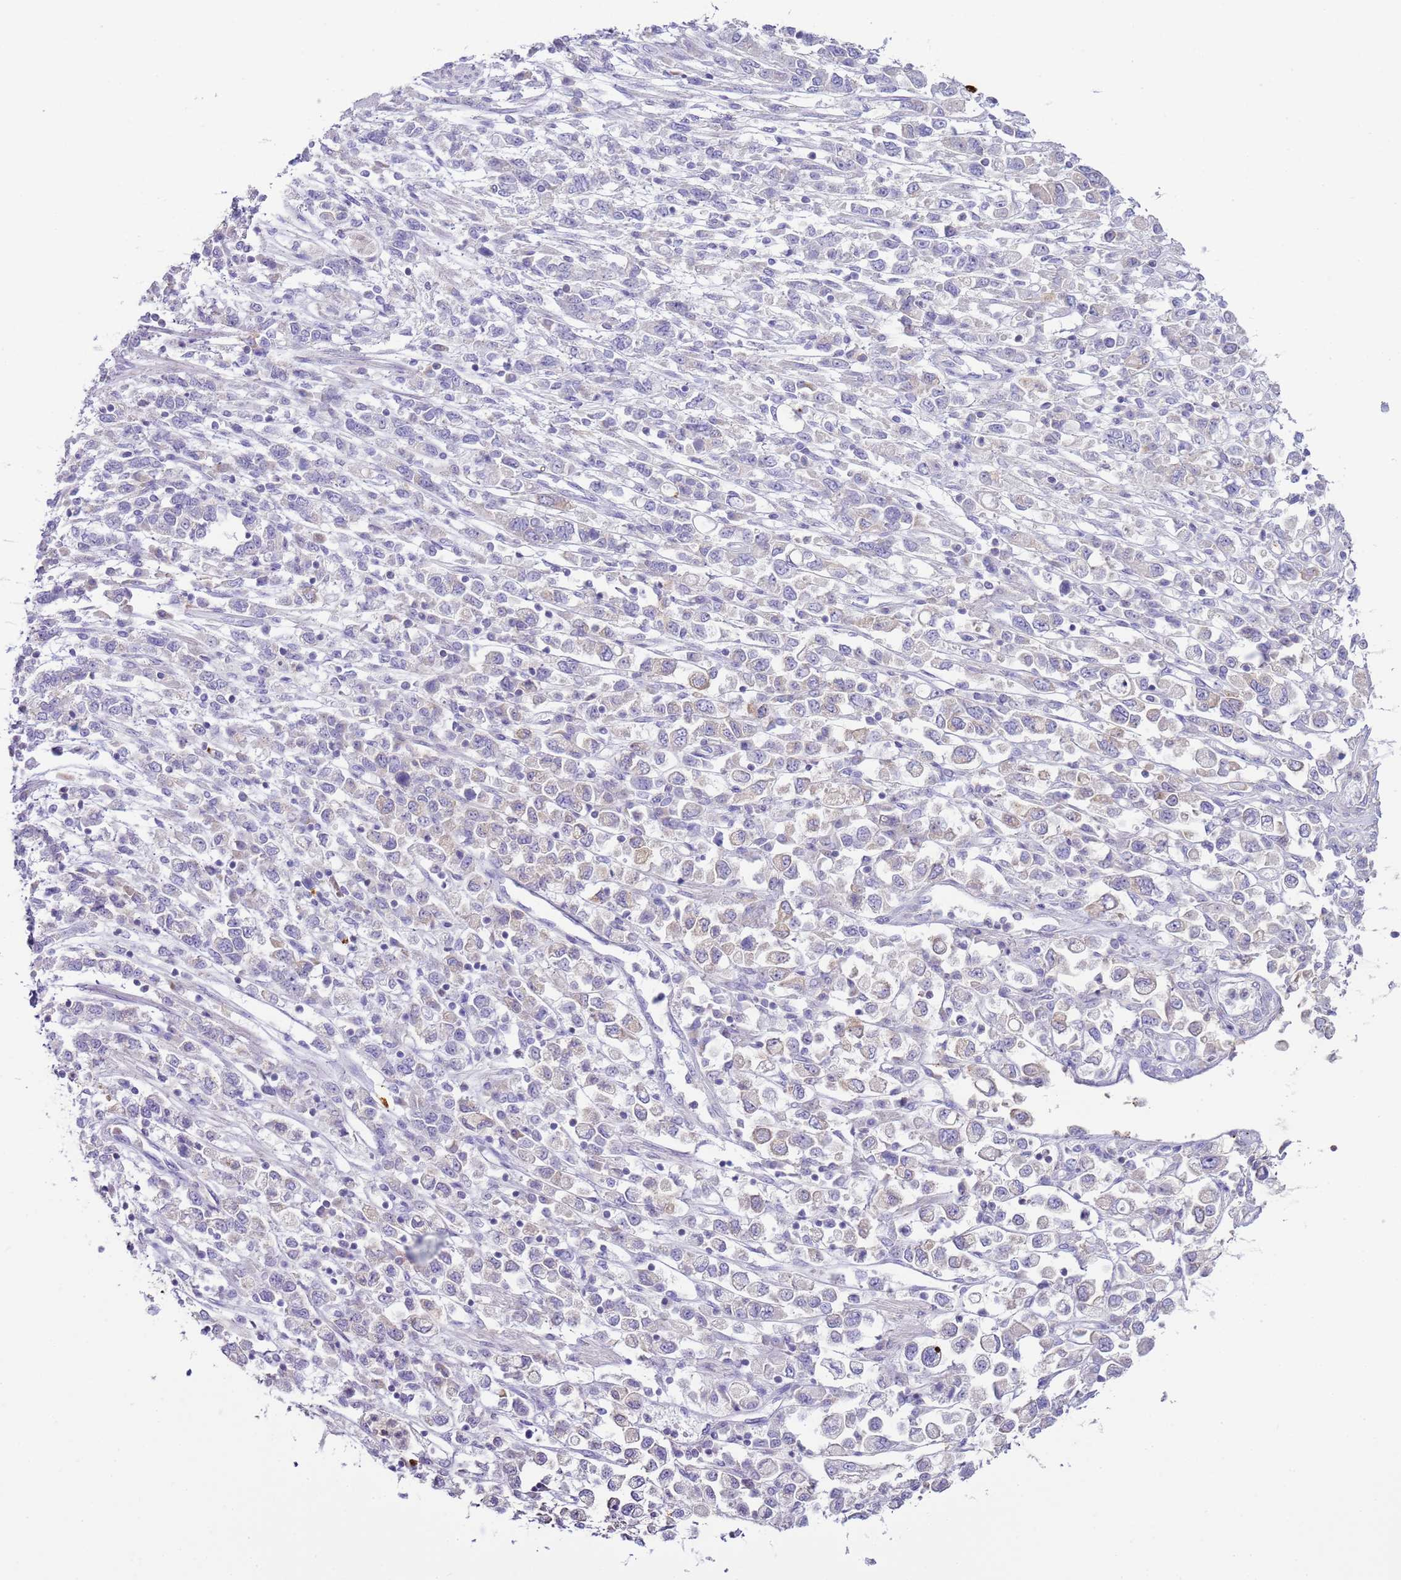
{"staining": {"intensity": "negative", "quantity": "none", "location": "none"}, "tissue": "stomach cancer", "cell_type": "Tumor cells", "image_type": "cancer", "snomed": [{"axis": "morphology", "description": "Adenocarcinoma, NOS"}, {"axis": "topography", "description": "Stomach"}], "caption": "Immunohistochemical staining of stomach cancer (adenocarcinoma) exhibits no significant positivity in tumor cells.", "gene": "IL2RG", "patient": {"sex": "female", "age": 76}}